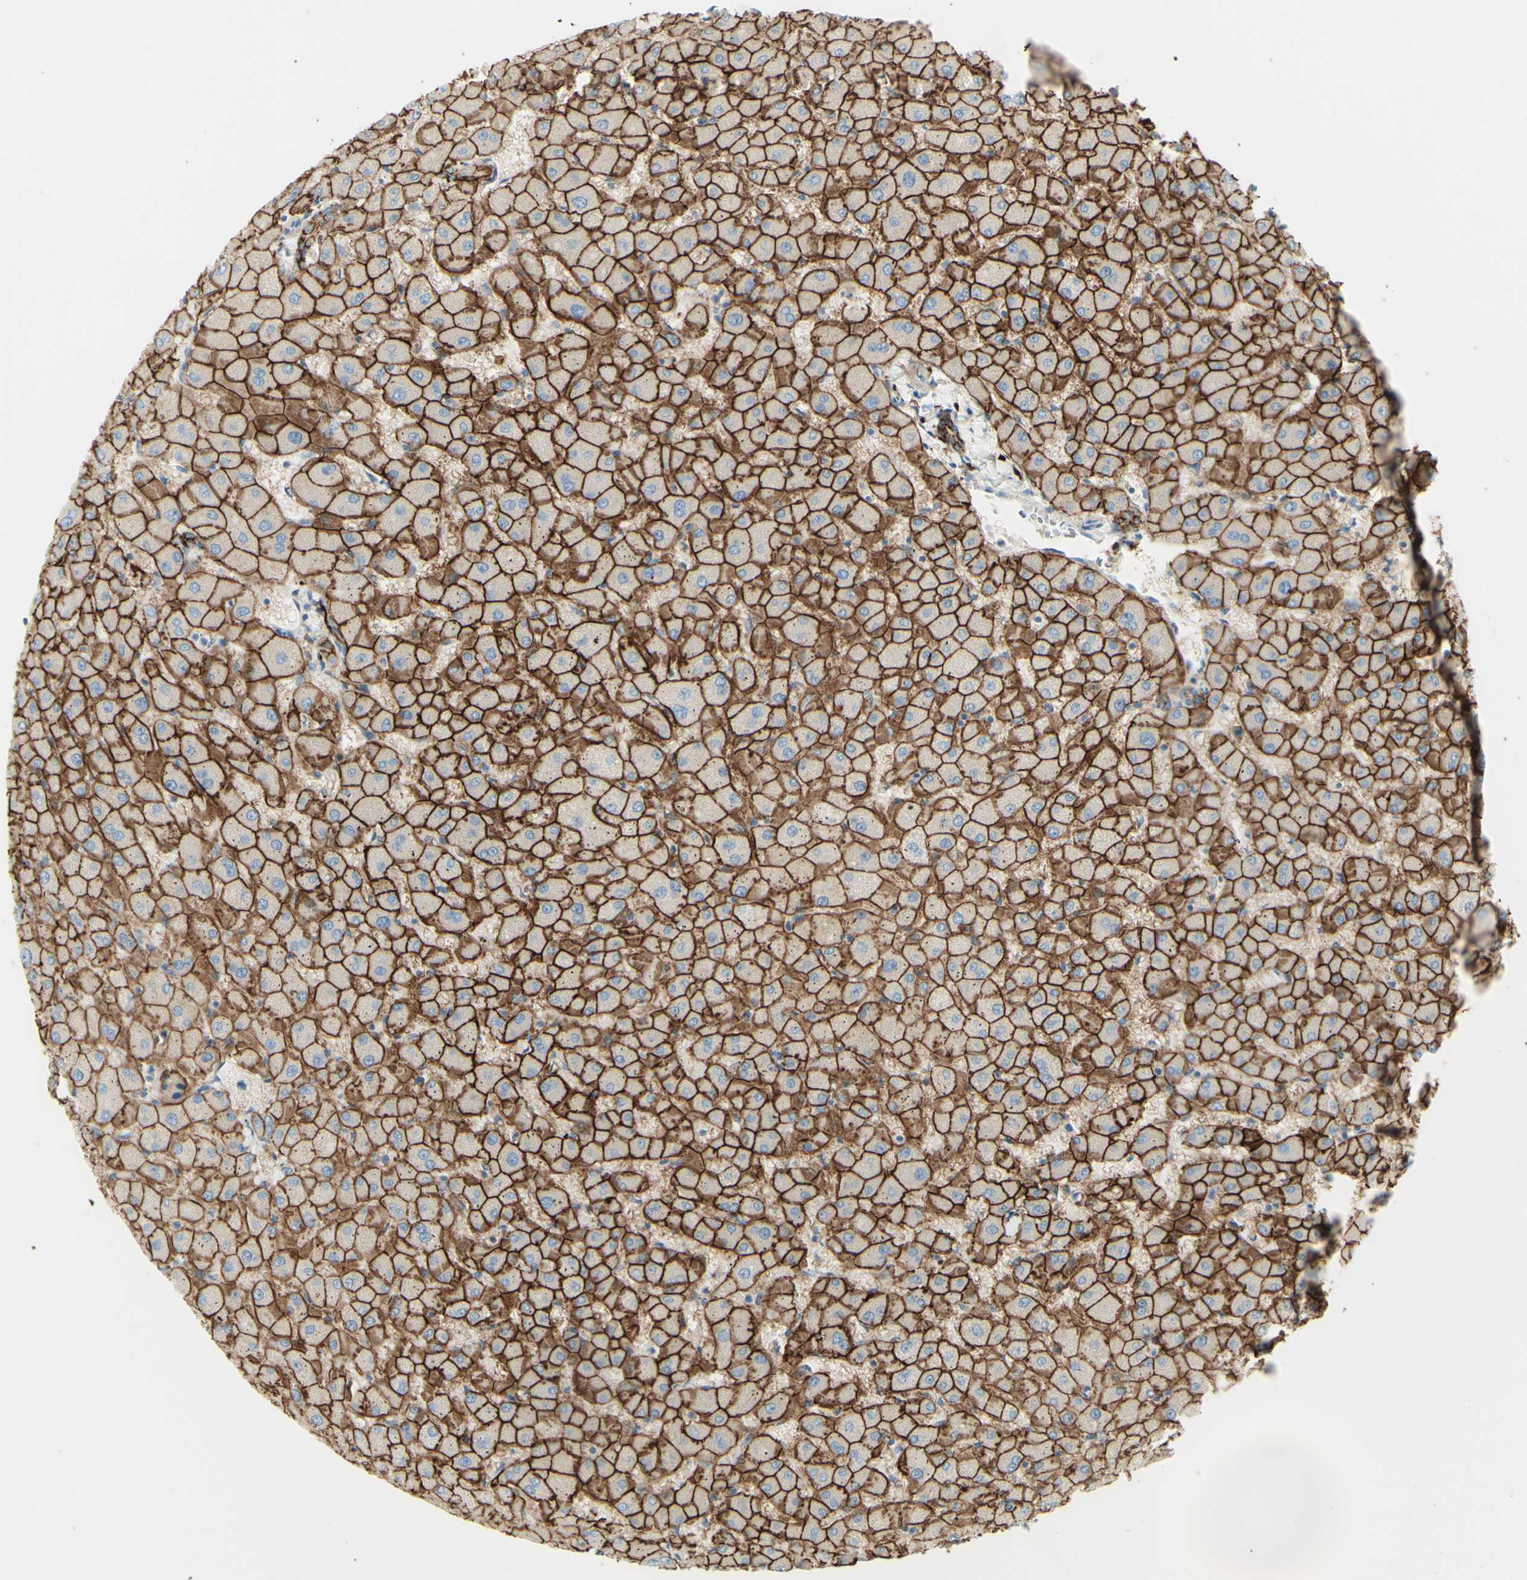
{"staining": {"intensity": "strong", "quantity": ">75%", "location": "cytoplasmic/membranous"}, "tissue": "liver", "cell_type": "Cholangiocytes", "image_type": "normal", "snomed": [{"axis": "morphology", "description": "Normal tissue, NOS"}, {"axis": "topography", "description": "Liver"}], "caption": "Immunohistochemistry (DAB) staining of normal human liver reveals strong cytoplasmic/membranous protein expression in about >75% of cholangiocytes.", "gene": "ALCAM", "patient": {"sex": "female", "age": 63}}